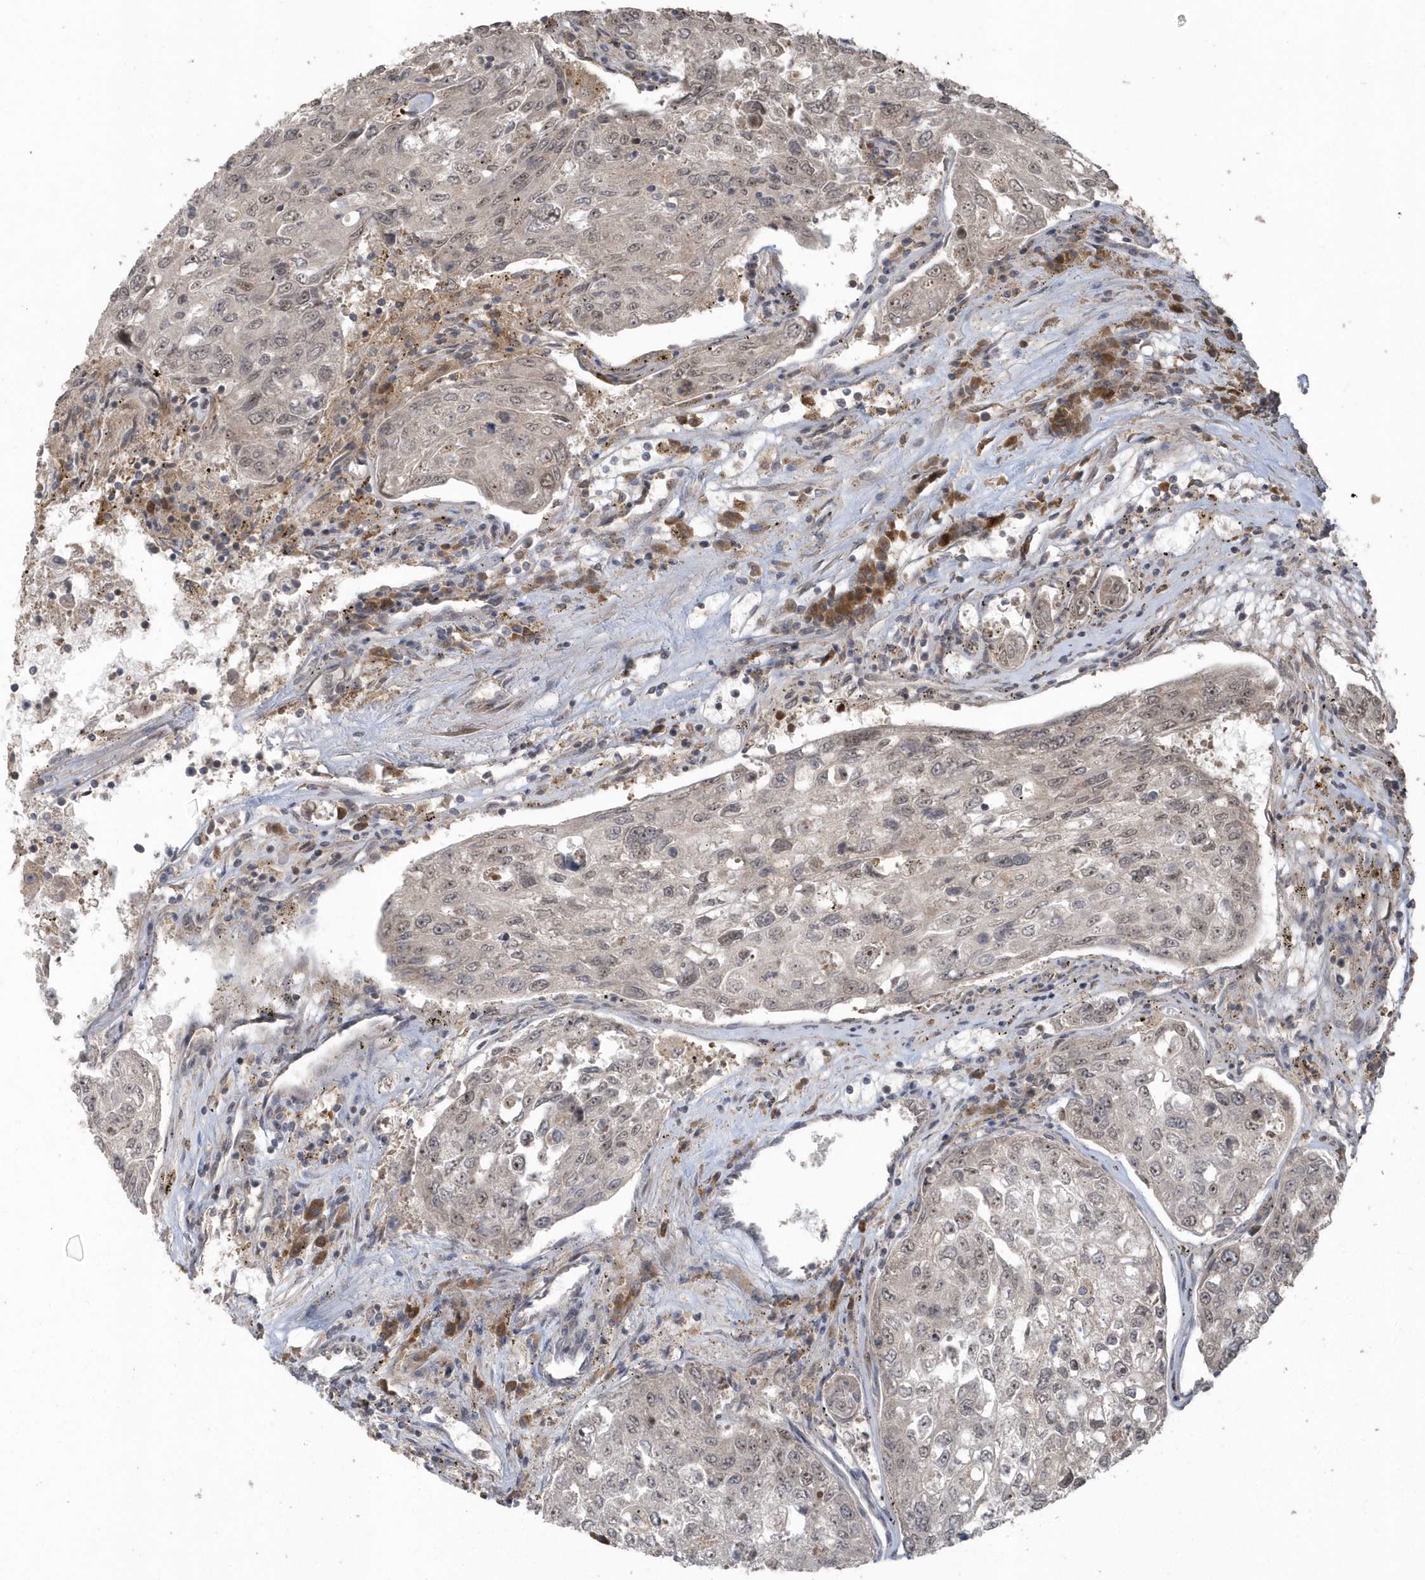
{"staining": {"intensity": "negative", "quantity": "none", "location": "none"}, "tissue": "urothelial cancer", "cell_type": "Tumor cells", "image_type": "cancer", "snomed": [{"axis": "morphology", "description": "Urothelial carcinoma, High grade"}, {"axis": "topography", "description": "Lymph node"}, {"axis": "topography", "description": "Urinary bladder"}], "caption": "Urothelial carcinoma (high-grade) stained for a protein using immunohistochemistry (IHC) exhibits no staining tumor cells.", "gene": "HERPUD1", "patient": {"sex": "male", "age": 51}}